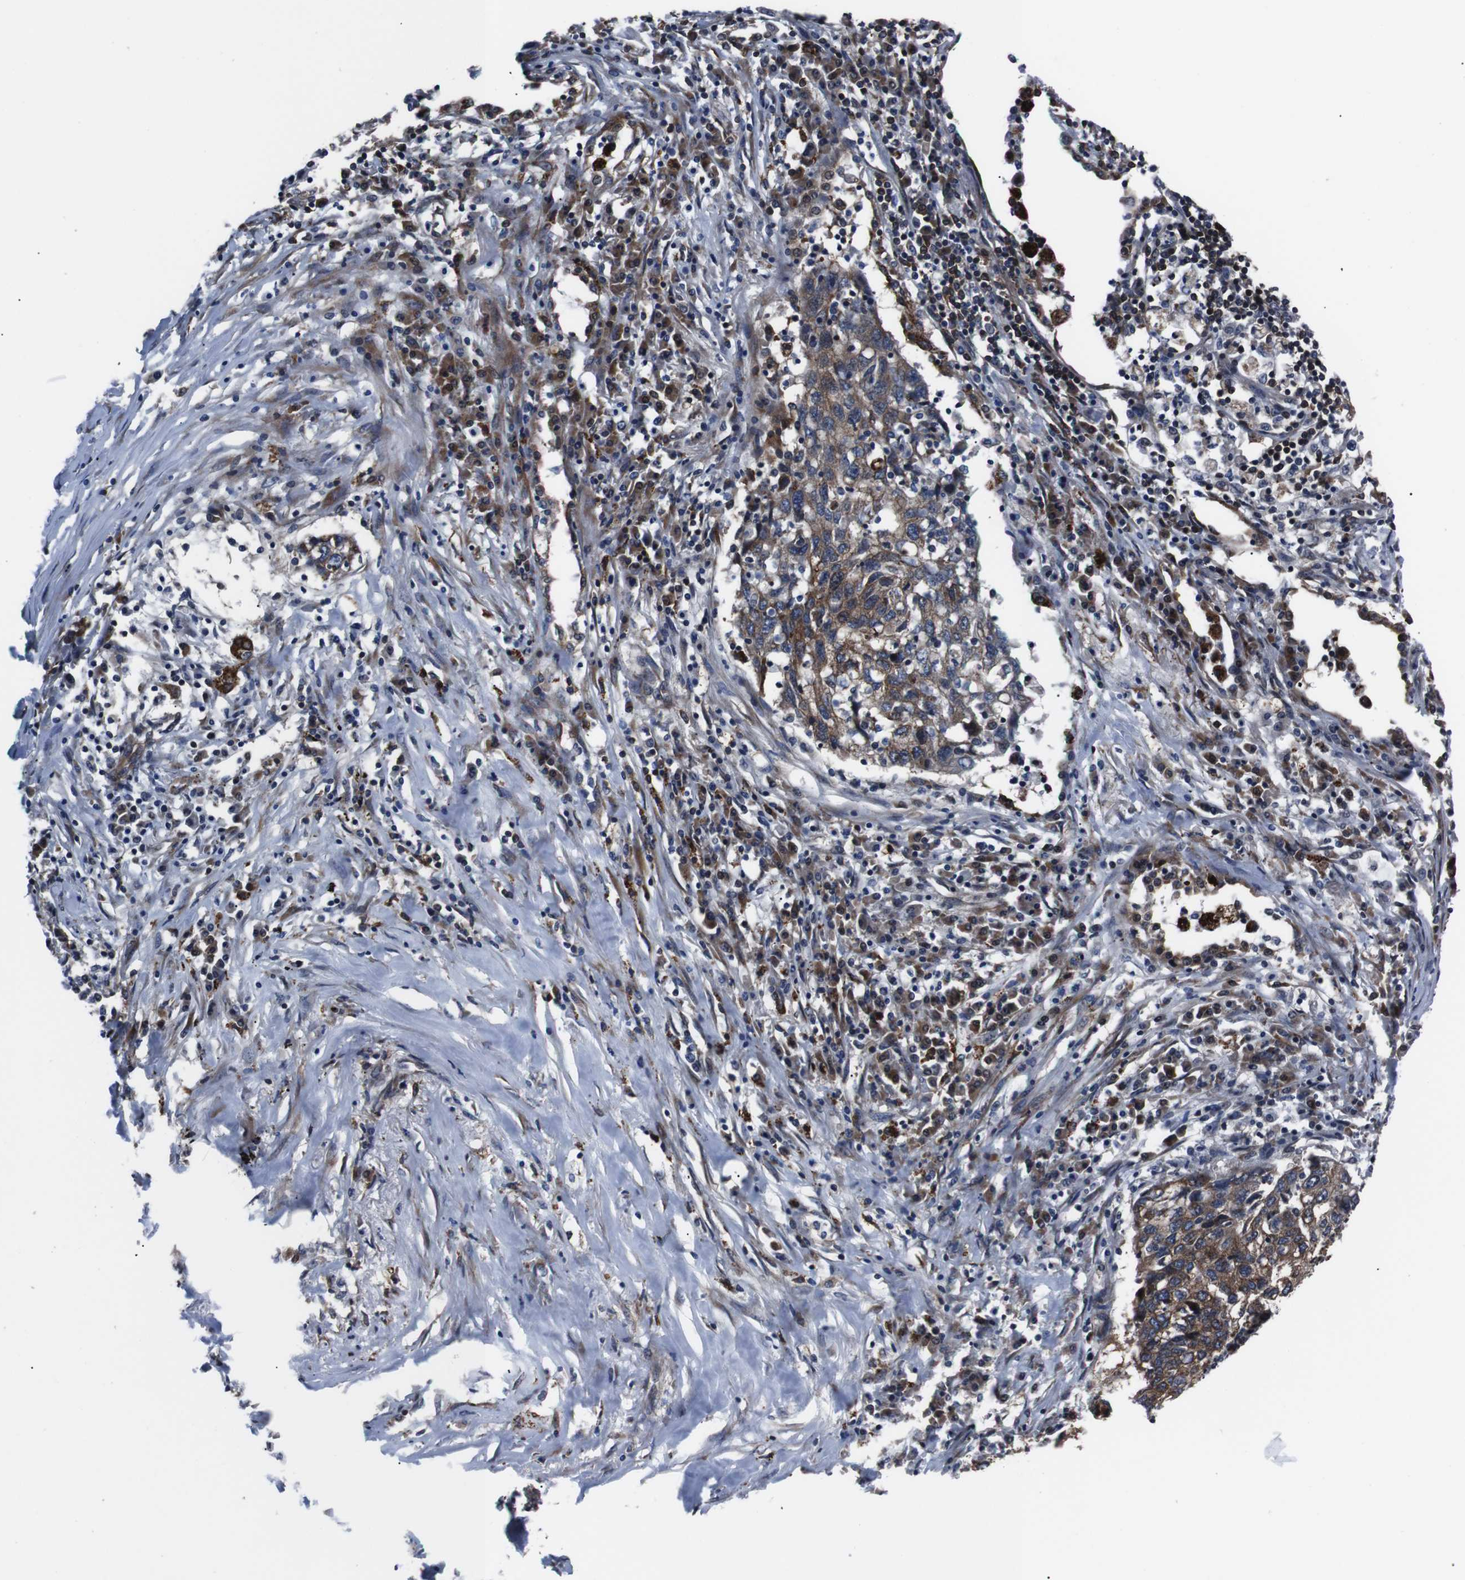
{"staining": {"intensity": "moderate", "quantity": ">75%", "location": "cytoplasmic/membranous"}, "tissue": "lung cancer", "cell_type": "Tumor cells", "image_type": "cancer", "snomed": [{"axis": "morphology", "description": "Squamous cell carcinoma, NOS"}, {"axis": "topography", "description": "Lung"}], "caption": "Immunohistochemistry histopathology image of neoplastic tissue: squamous cell carcinoma (lung) stained using immunohistochemistry (IHC) shows medium levels of moderate protein expression localized specifically in the cytoplasmic/membranous of tumor cells, appearing as a cytoplasmic/membranous brown color.", "gene": "EIF4A2", "patient": {"sex": "female", "age": 63}}